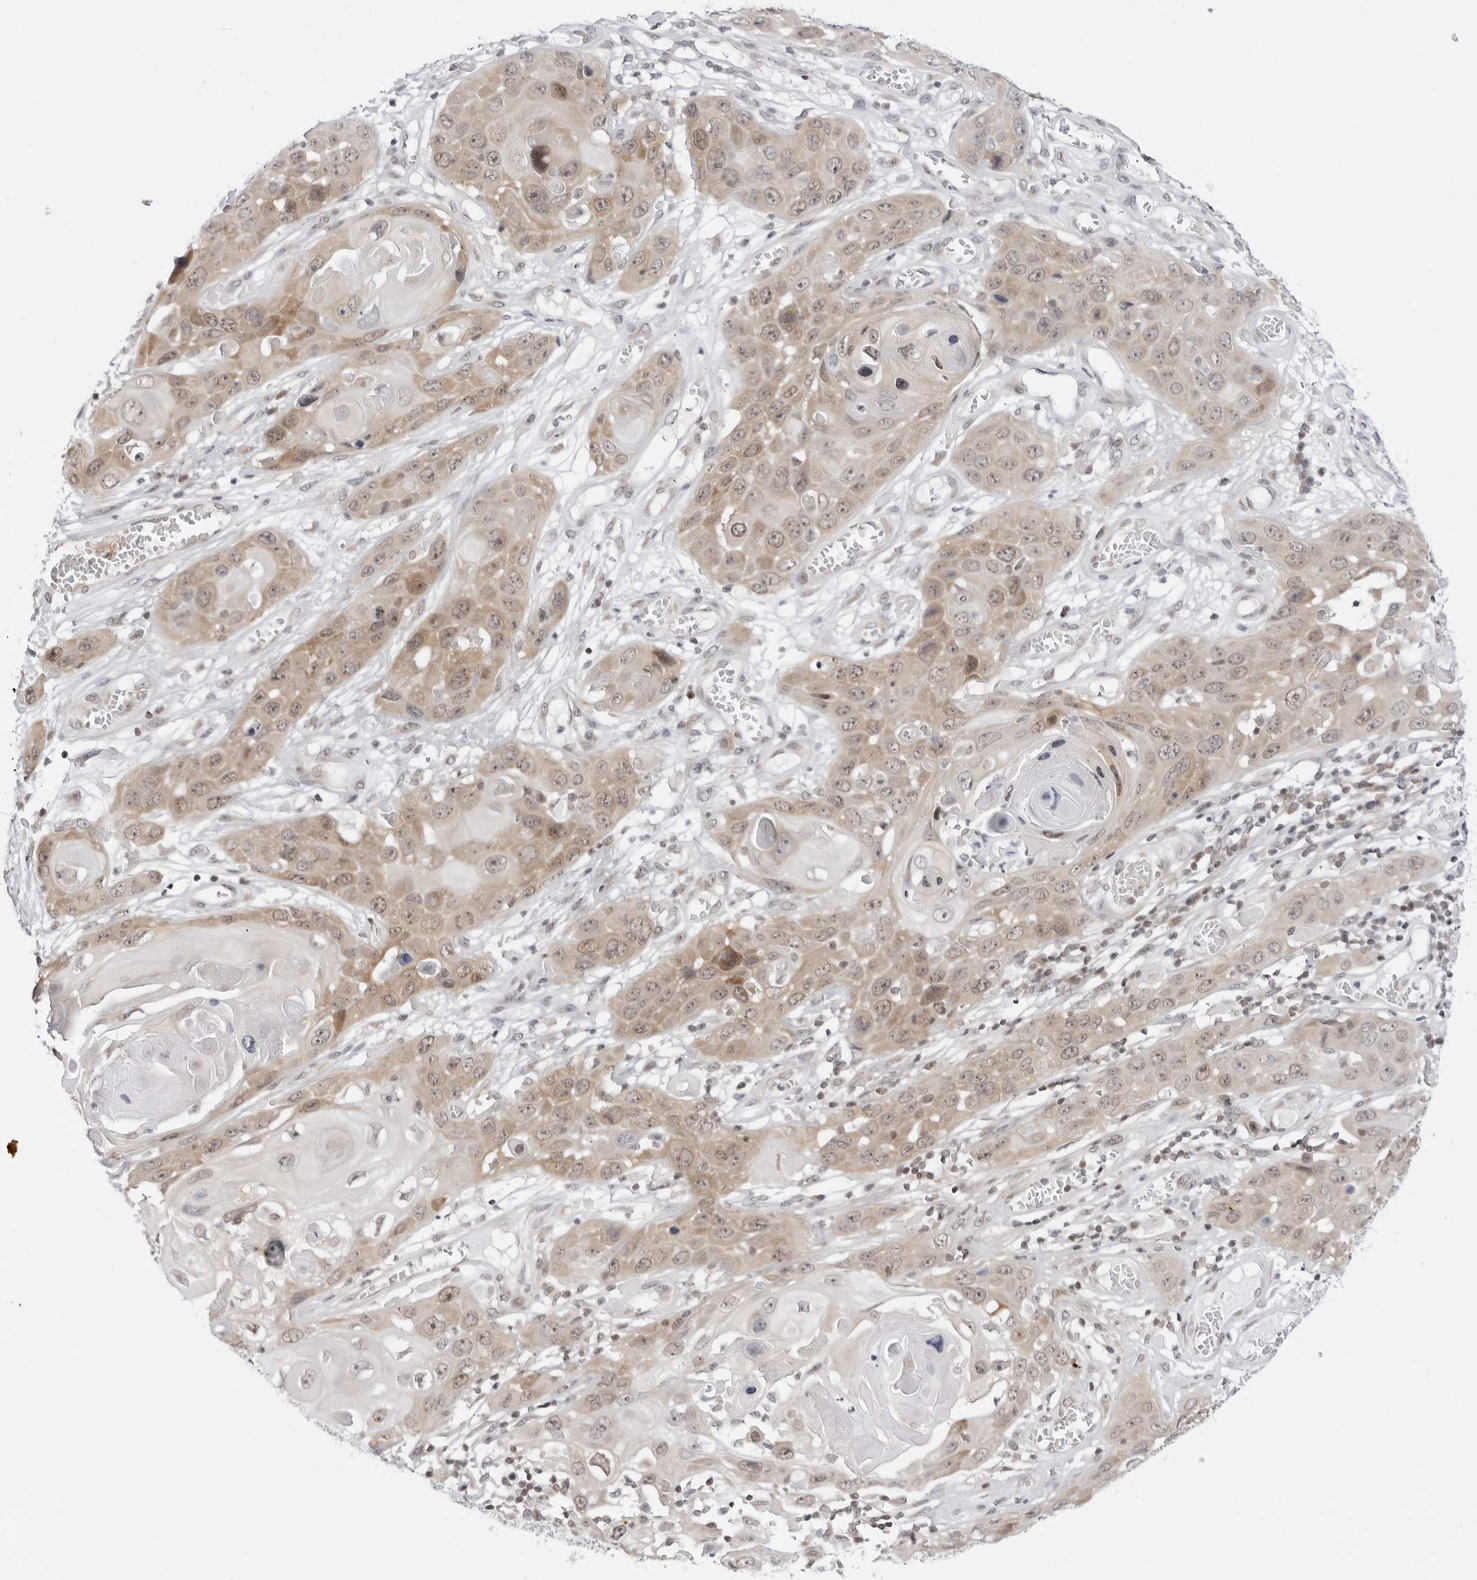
{"staining": {"intensity": "weak", "quantity": ">75%", "location": "cytoplasmic/membranous"}, "tissue": "skin cancer", "cell_type": "Tumor cells", "image_type": "cancer", "snomed": [{"axis": "morphology", "description": "Squamous cell carcinoma, NOS"}, {"axis": "topography", "description": "Skin"}], "caption": "Skin cancer tissue shows weak cytoplasmic/membranous expression in approximately >75% of tumor cells", "gene": "PPP2R5C", "patient": {"sex": "male", "age": 55}}